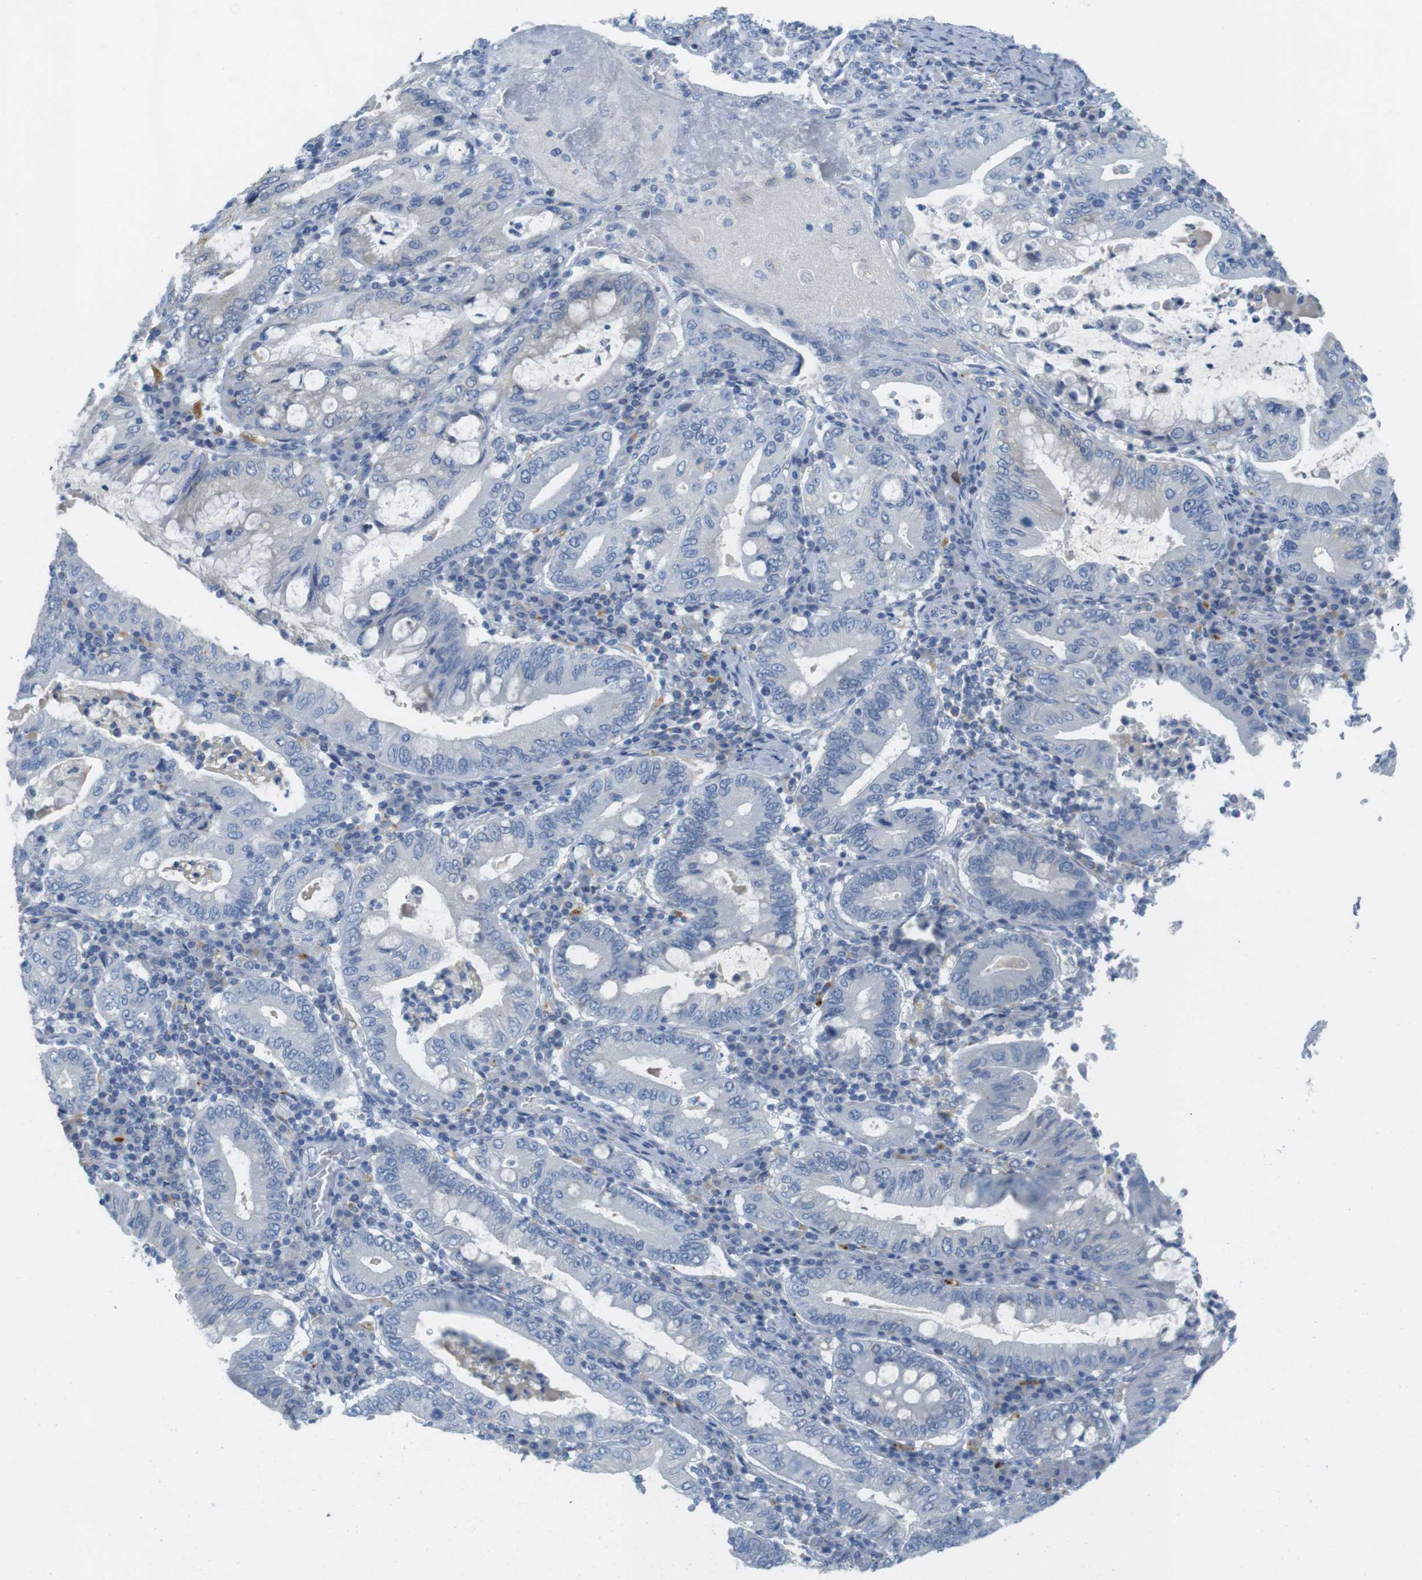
{"staining": {"intensity": "negative", "quantity": "none", "location": "none"}, "tissue": "stomach cancer", "cell_type": "Tumor cells", "image_type": "cancer", "snomed": [{"axis": "morphology", "description": "Normal tissue, NOS"}, {"axis": "morphology", "description": "Adenocarcinoma, NOS"}, {"axis": "topography", "description": "Esophagus"}, {"axis": "topography", "description": "Stomach, upper"}, {"axis": "topography", "description": "Peripheral nerve tissue"}], "caption": "Tumor cells show no significant protein staining in stomach adenocarcinoma. (DAB immunohistochemistry (IHC) with hematoxylin counter stain).", "gene": "YIPF1", "patient": {"sex": "male", "age": 62}}